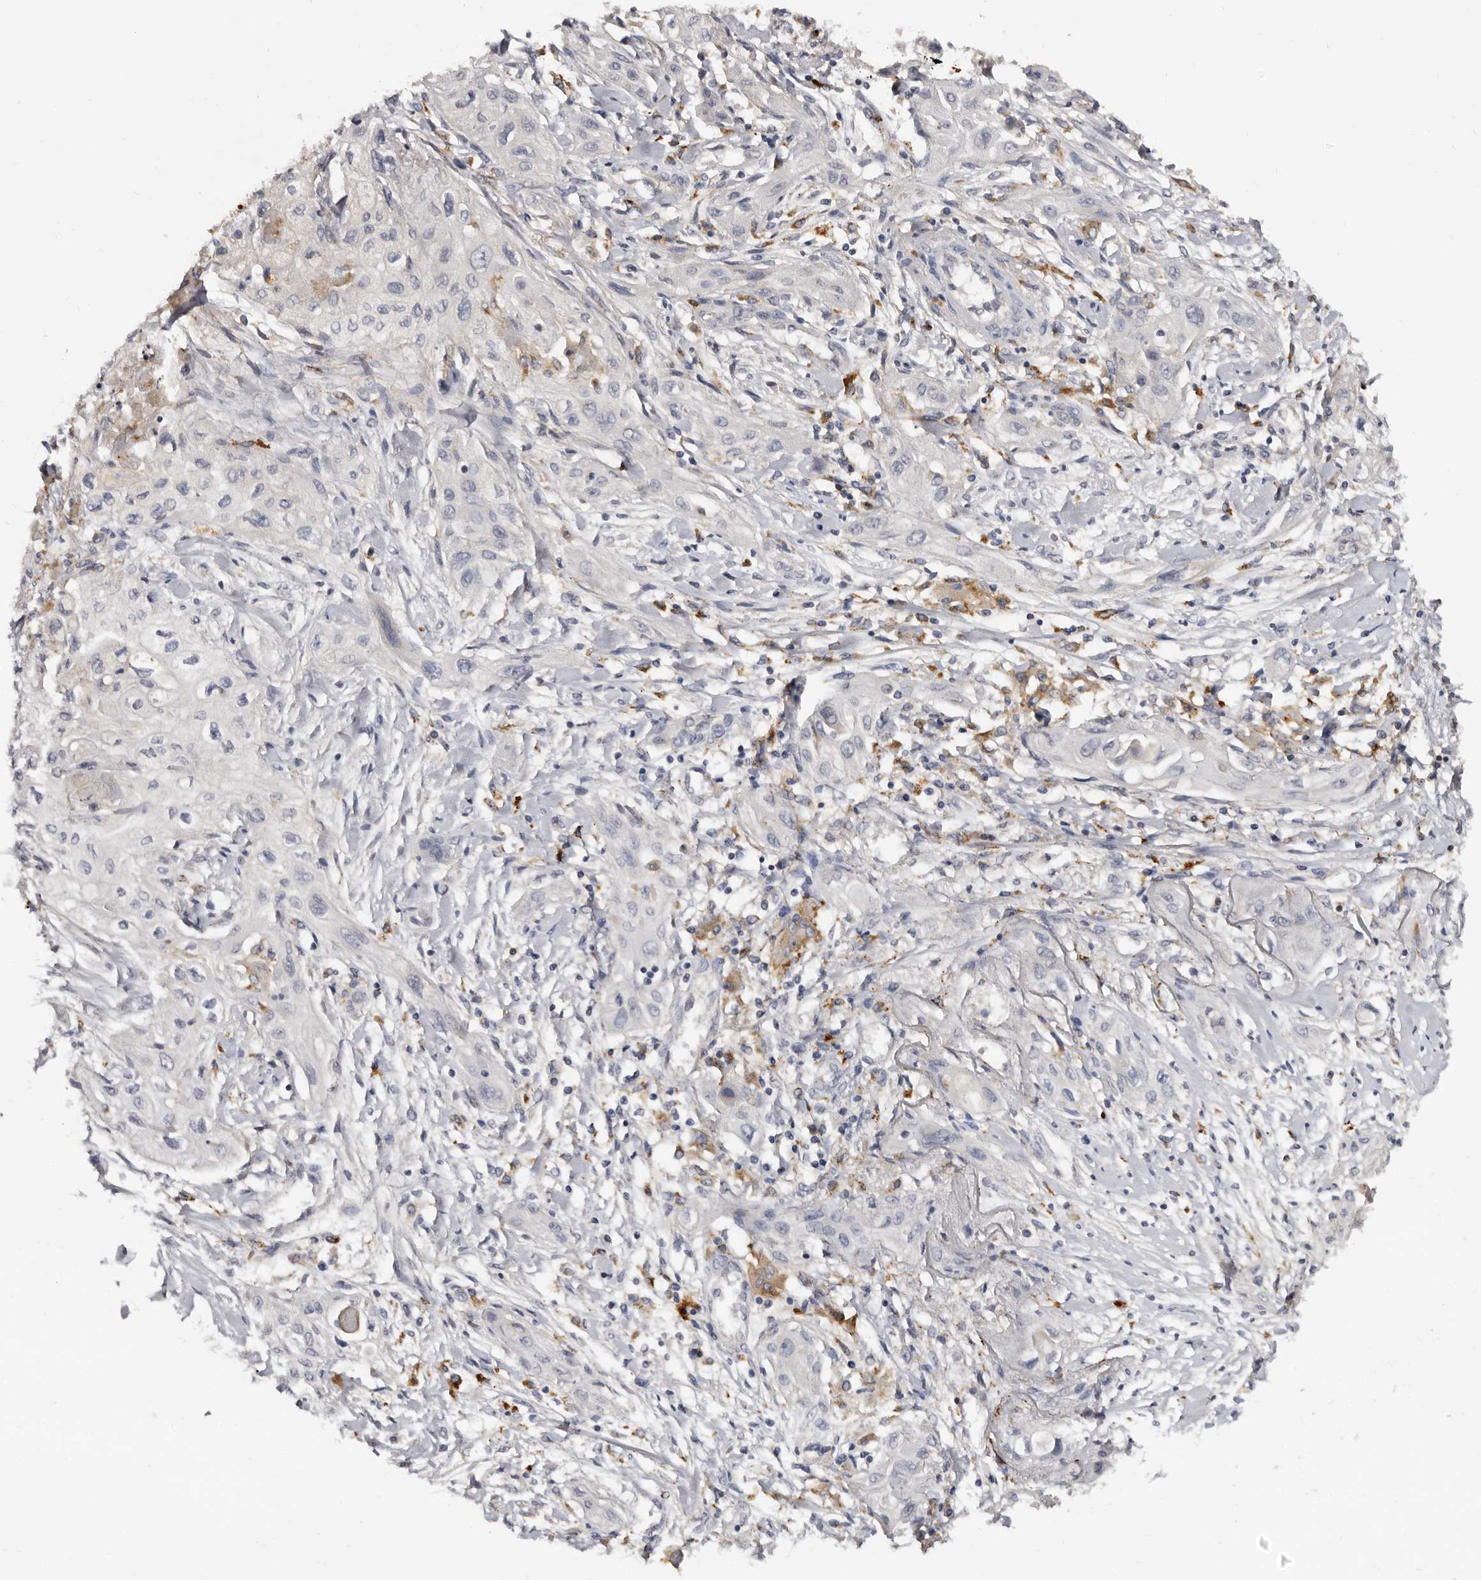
{"staining": {"intensity": "negative", "quantity": "none", "location": "none"}, "tissue": "lung cancer", "cell_type": "Tumor cells", "image_type": "cancer", "snomed": [{"axis": "morphology", "description": "Squamous cell carcinoma, NOS"}, {"axis": "topography", "description": "Lung"}], "caption": "Tumor cells show no significant positivity in lung cancer.", "gene": "DAP", "patient": {"sex": "female", "age": 47}}